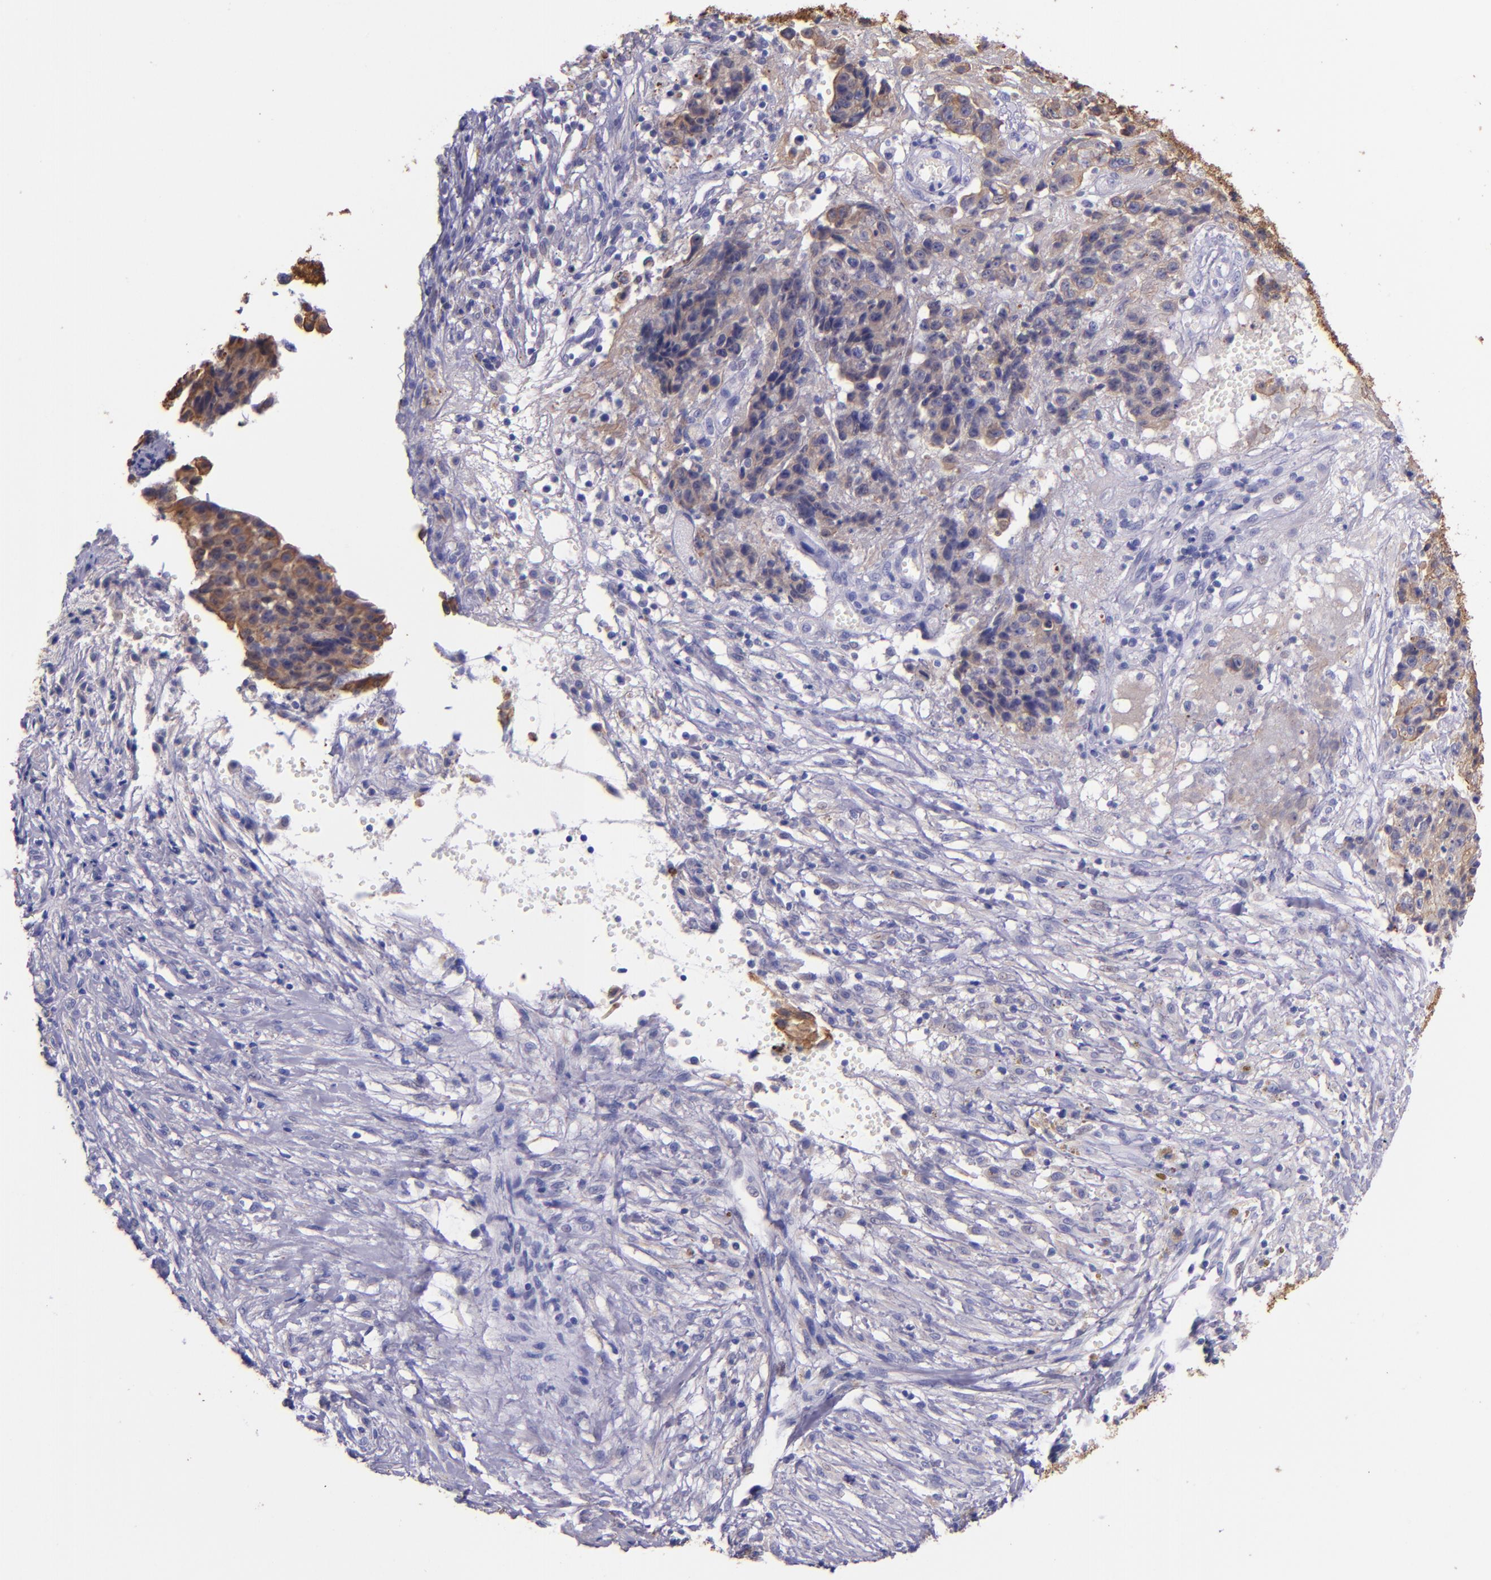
{"staining": {"intensity": "weak", "quantity": ">75%", "location": "cytoplasmic/membranous"}, "tissue": "ovarian cancer", "cell_type": "Tumor cells", "image_type": "cancer", "snomed": [{"axis": "morphology", "description": "Carcinoma, endometroid"}, {"axis": "topography", "description": "Ovary"}], "caption": "Immunohistochemical staining of ovarian cancer displays weak cytoplasmic/membranous protein staining in approximately >75% of tumor cells.", "gene": "KRT4", "patient": {"sex": "female", "age": 42}}